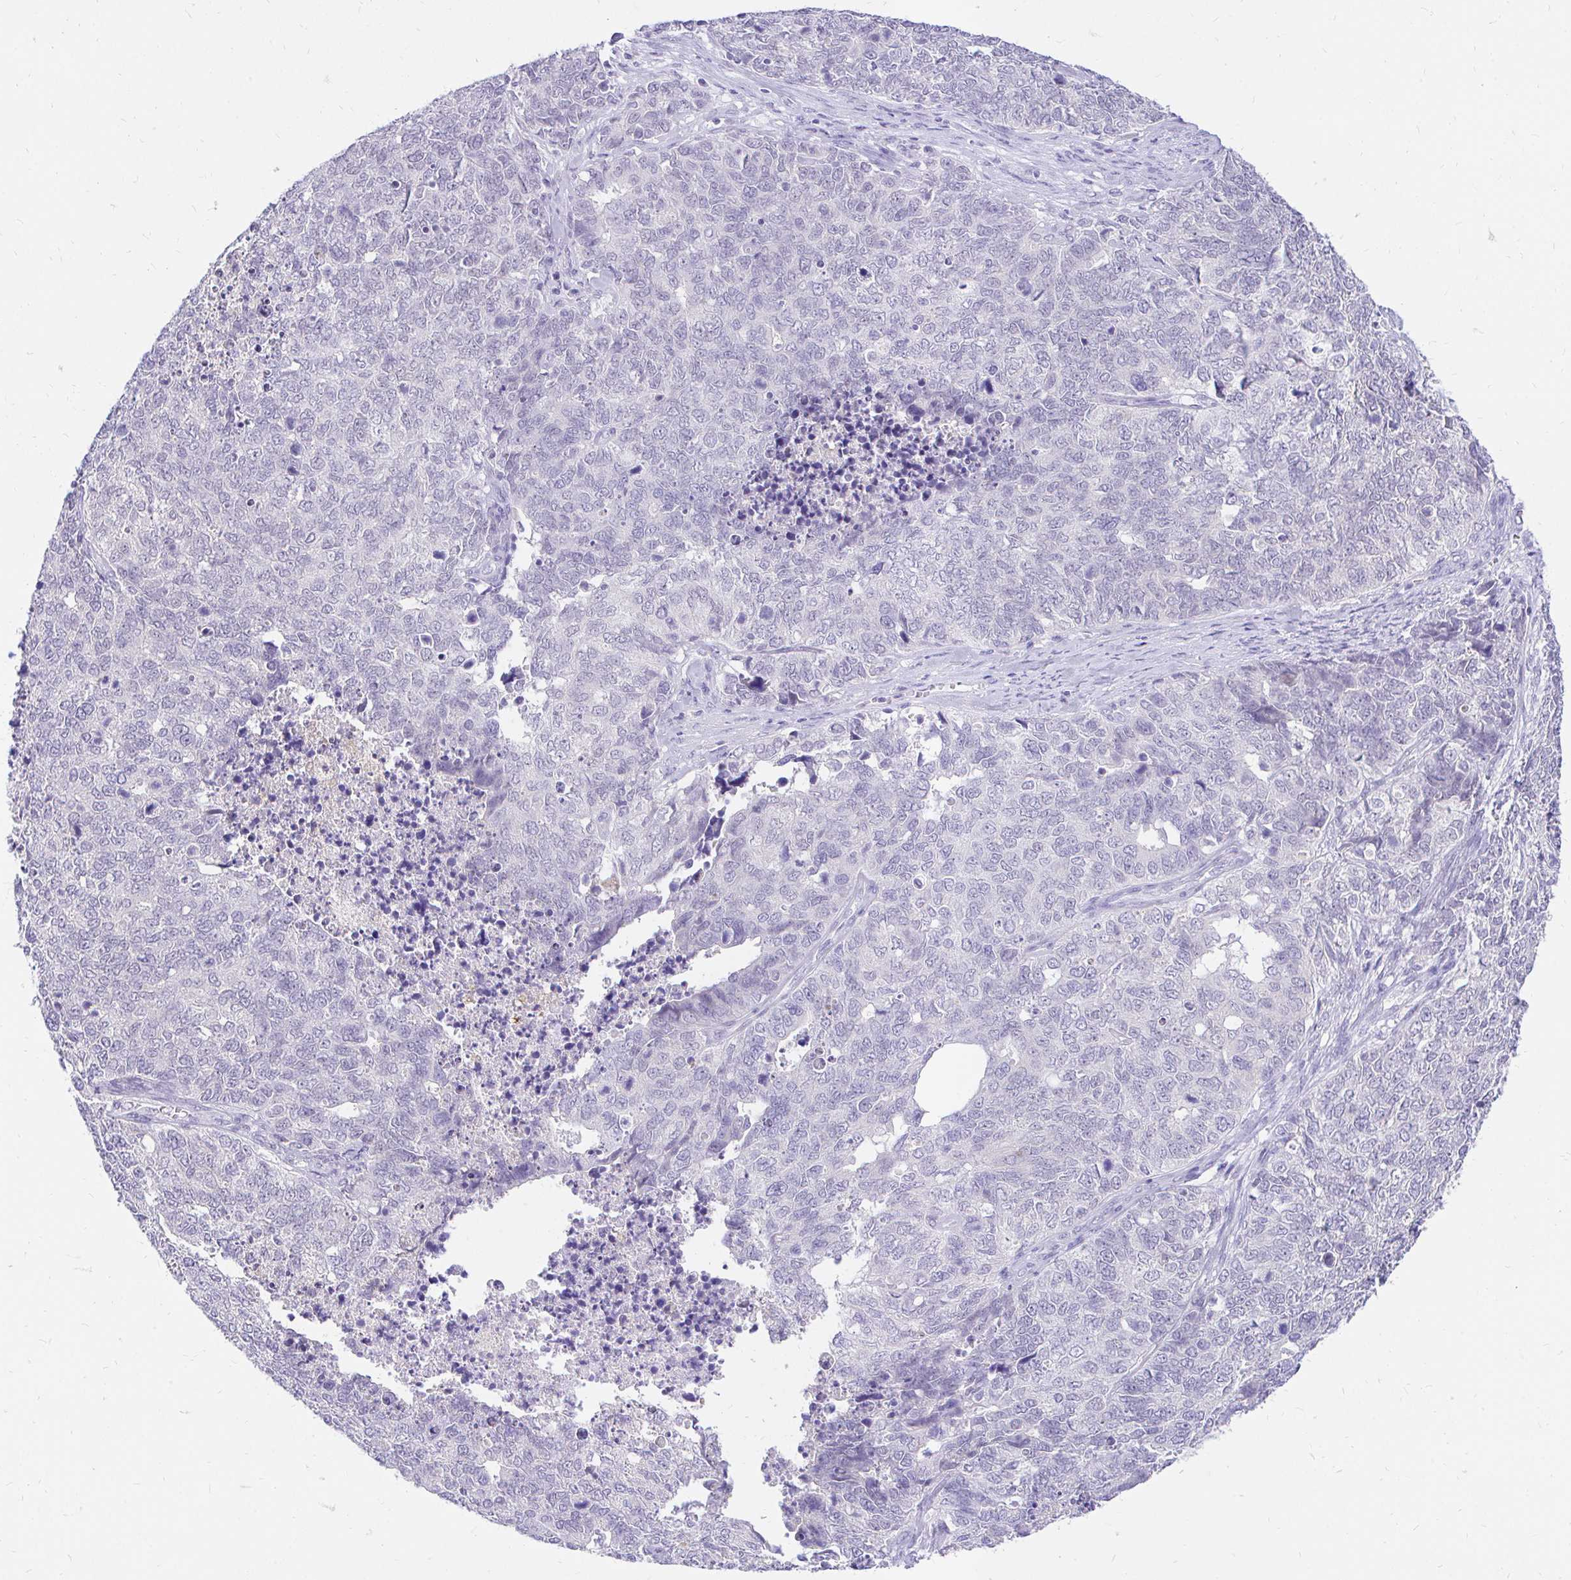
{"staining": {"intensity": "negative", "quantity": "none", "location": "none"}, "tissue": "cervical cancer", "cell_type": "Tumor cells", "image_type": "cancer", "snomed": [{"axis": "morphology", "description": "Adenocarcinoma, NOS"}, {"axis": "topography", "description": "Cervix"}], "caption": "Immunohistochemistry of cervical cancer demonstrates no expression in tumor cells.", "gene": "FATE1", "patient": {"sex": "female", "age": 63}}